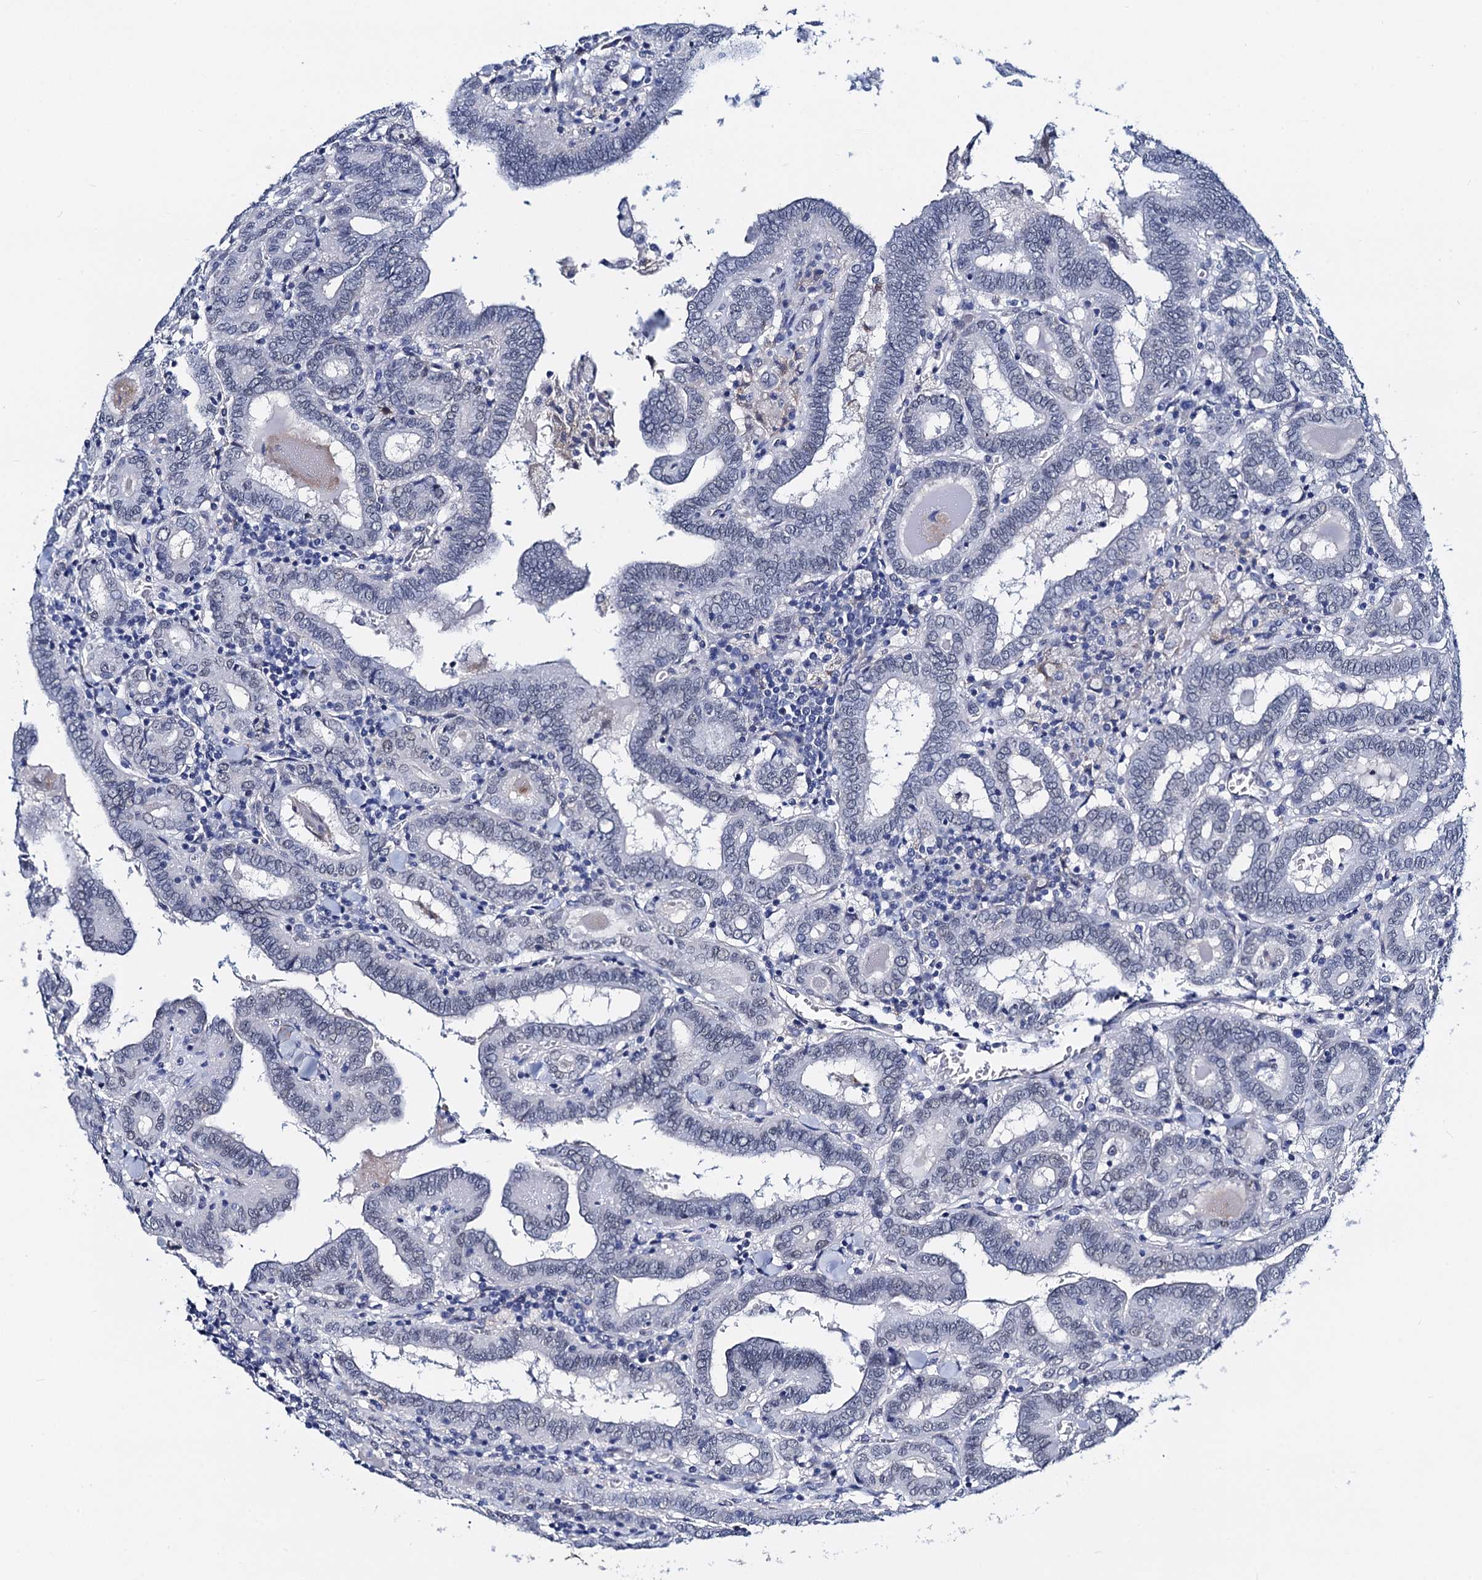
{"staining": {"intensity": "negative", "quantity": "none", "location": "none"}, "tissue": "thyroid cancer", "cell_type": "Tumor cells", "image_type": "cancer", "snomed": [{"axis": "morphology", "description": "Papillary adenocarcinoma, NOS"}, {"axis": "topography", "description": "Thyroid gland"}], "caption": "DAB (3,3'-diaminobenzidine) immunohistochemical staining of human thyroid papillary adenocarcinoma displays no significant staining in tumor cells.", "gene": "C16orf87", "patient": {"sex": "female", "age": 72}}